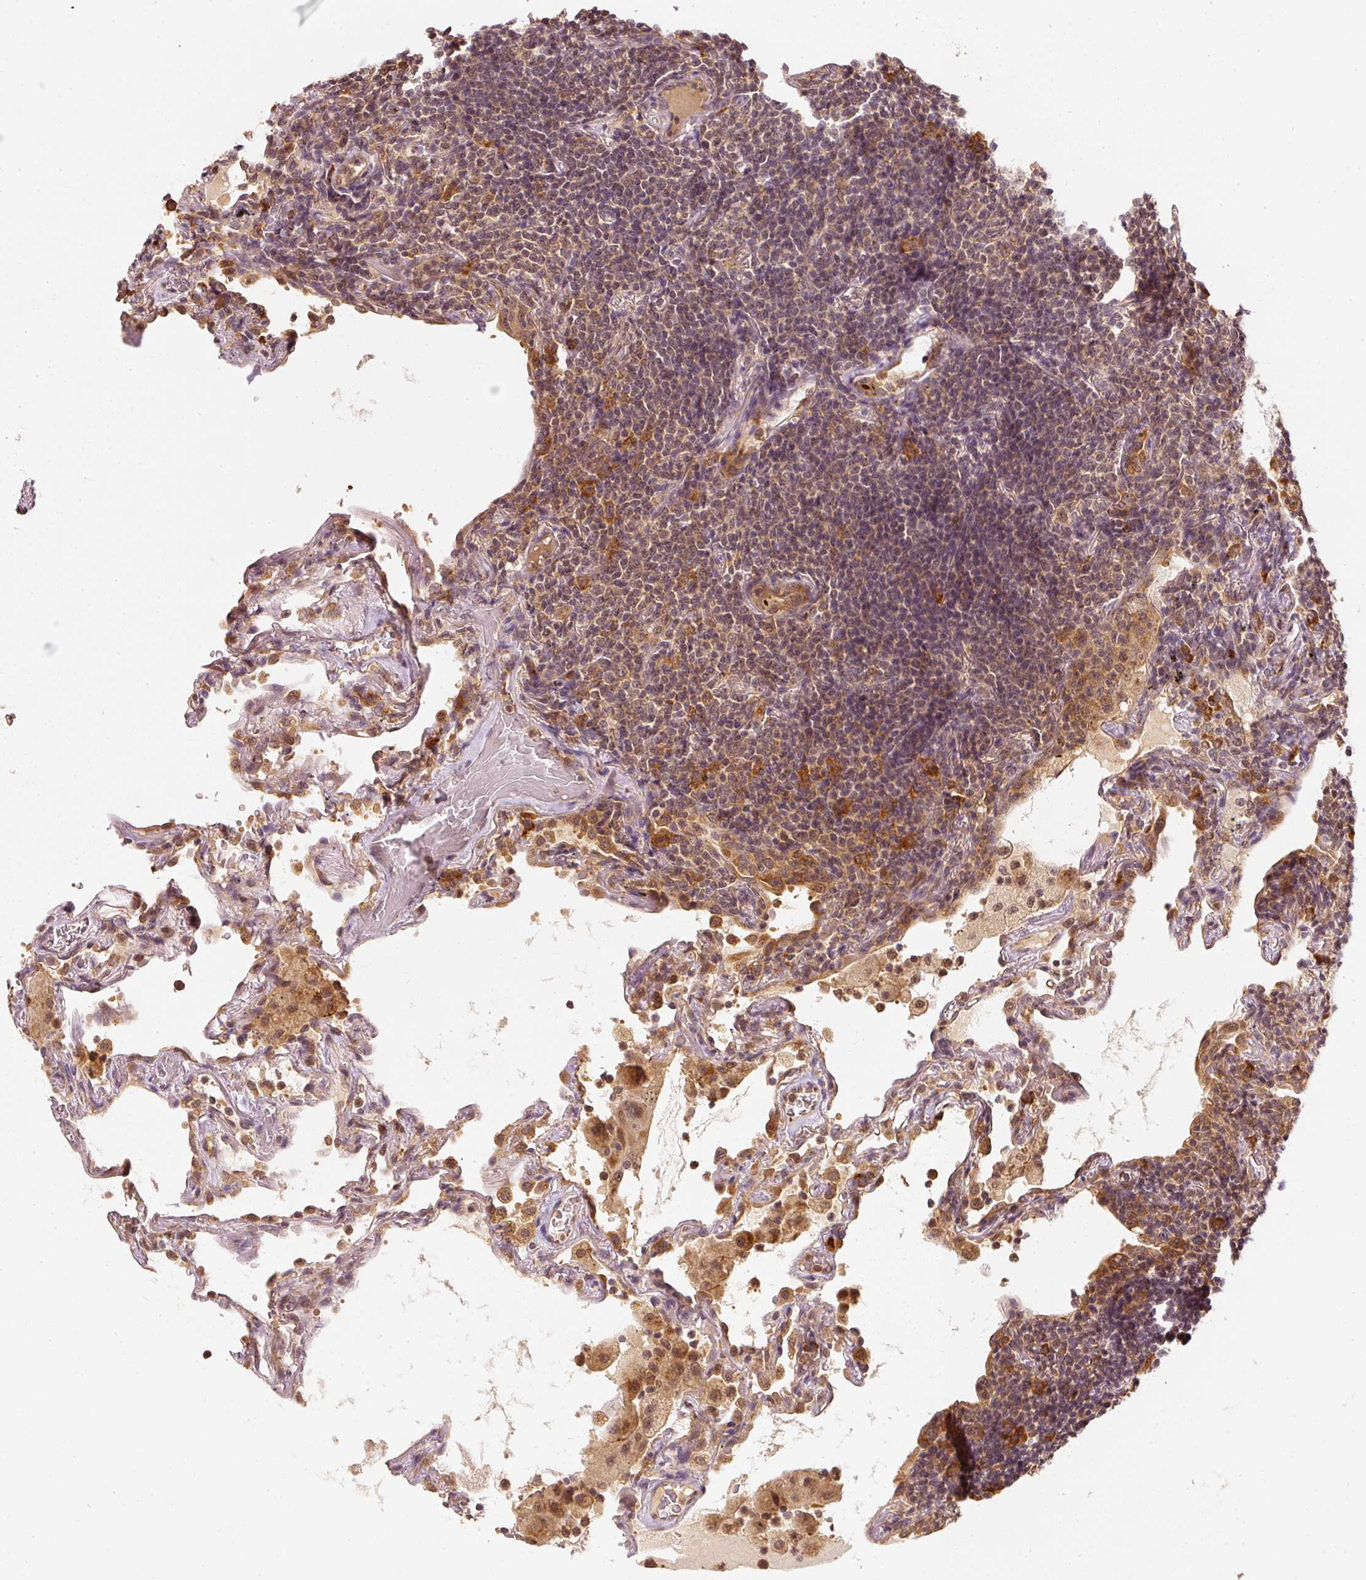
{"staining": {"intensity": "moderate", "quantity": "<25%", "location": "cytoplasmic/membranous"}, "tissue": "lymphoma", "cell_type": "Tumor cells", "image_type": "cancer", "snomed": [{"axis": "morphology", "description": "Malignant lymphoma, non-Hodgkin's type, Low grade"}, {"axis": "topography", "description": "Lung"}], "caption": "Lymphoma was stained to show a protein in brown. There is low levels of moderate cytoplasmic/membranous staining in about <25% of tumor cells.", "gene": "EEF1A2", "patient": {"sex": "female", "age": 71}}